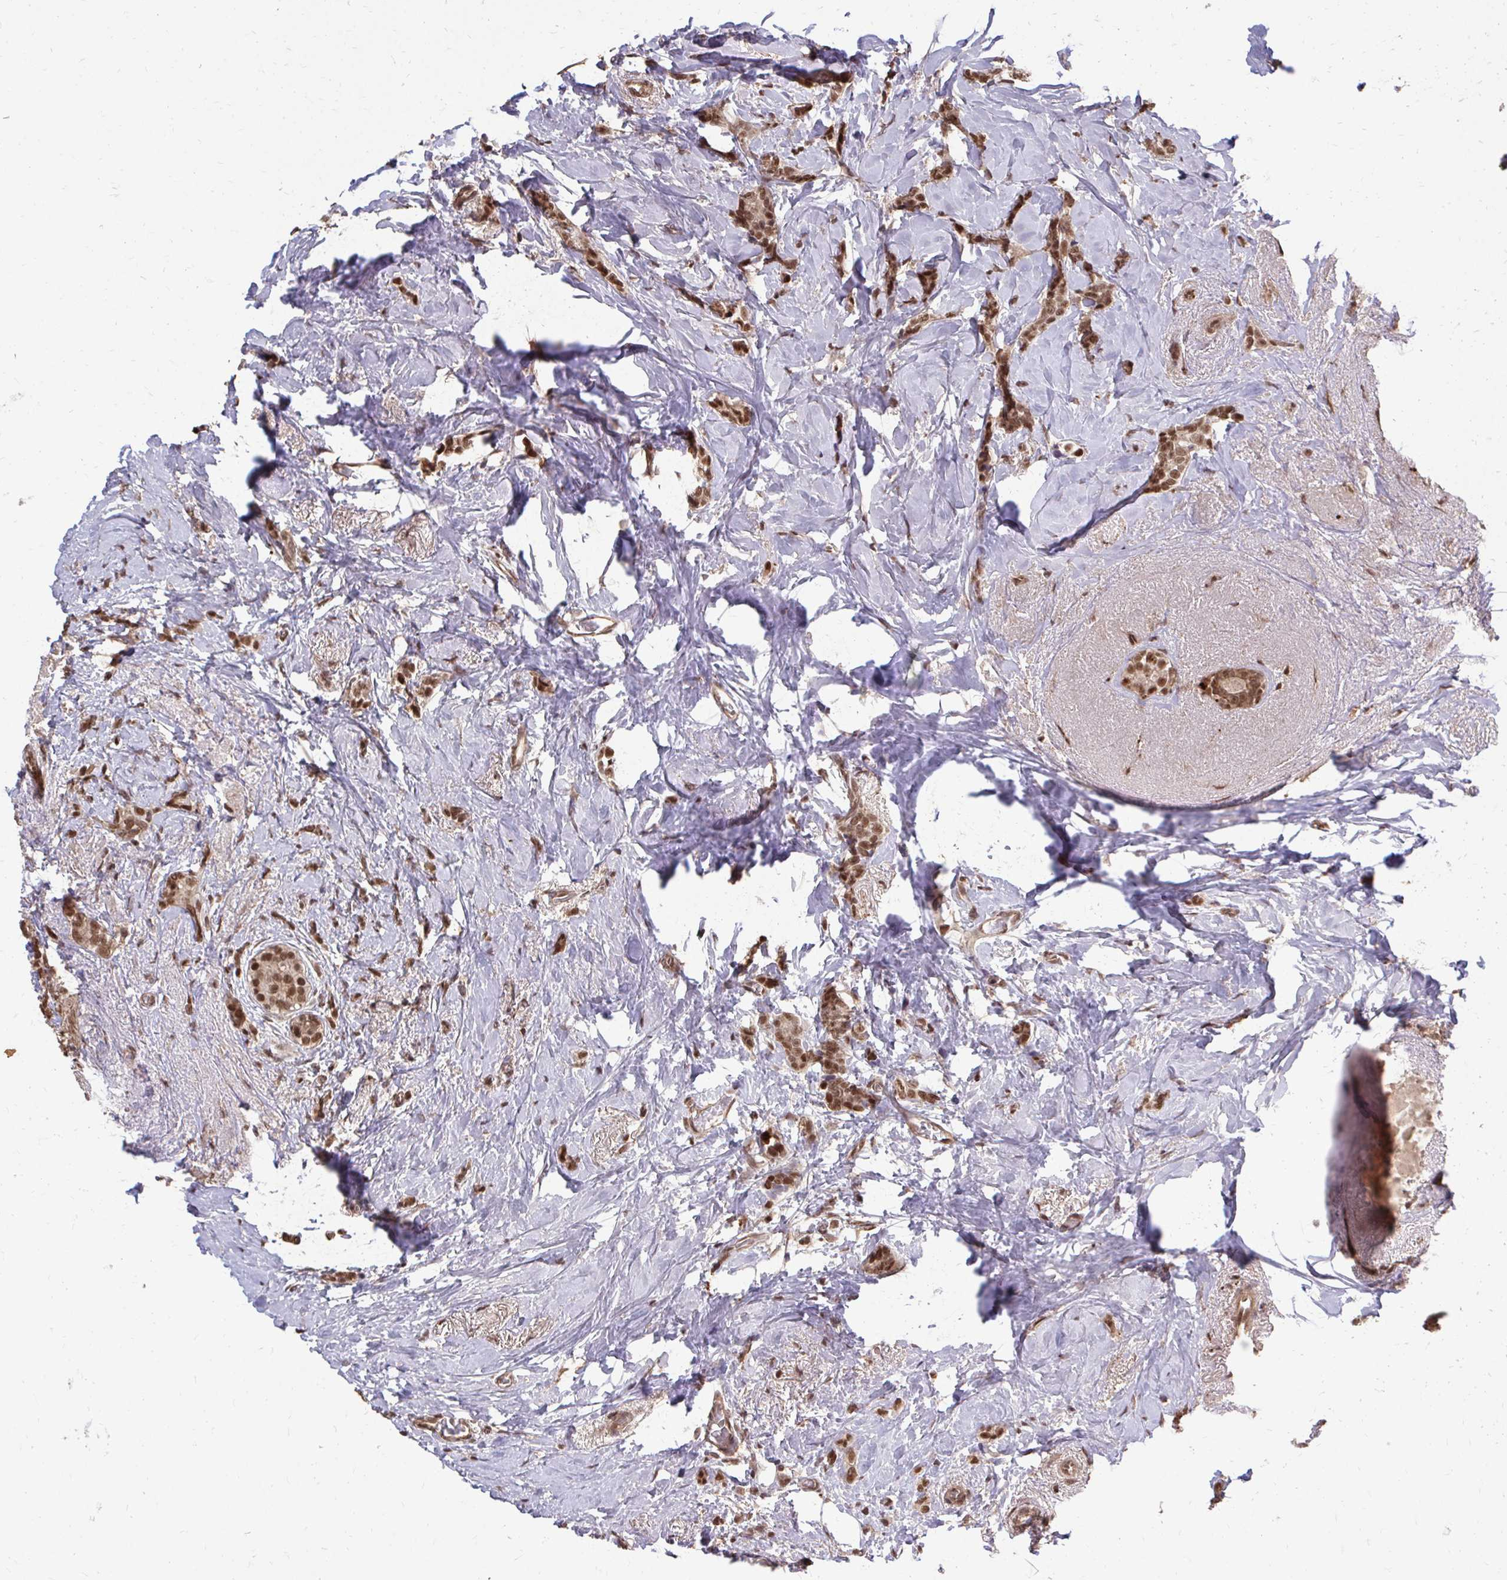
{"staining": {"intensity": "moderate", "quantity": ">75%", "location": "nuclear"}, "tissue": "breast cancer", "cell_type": "Tumor cells", "image_type": "cancer", "snomed": [{"axis": "morphology", "description": "Normal tissue, NOS"}, {"axis": "morphology", "description": "Duct carcinoma"}, {"axis": "topography", "description": "Breast"}], "caption": "This is a histology image of IHC staining of invasive ductal carcinoma (breast), which shows moderate positivity in the nuclear of tumor cells.", "gene": "SS18", "patient": {"sex": "female", "age": 77}}